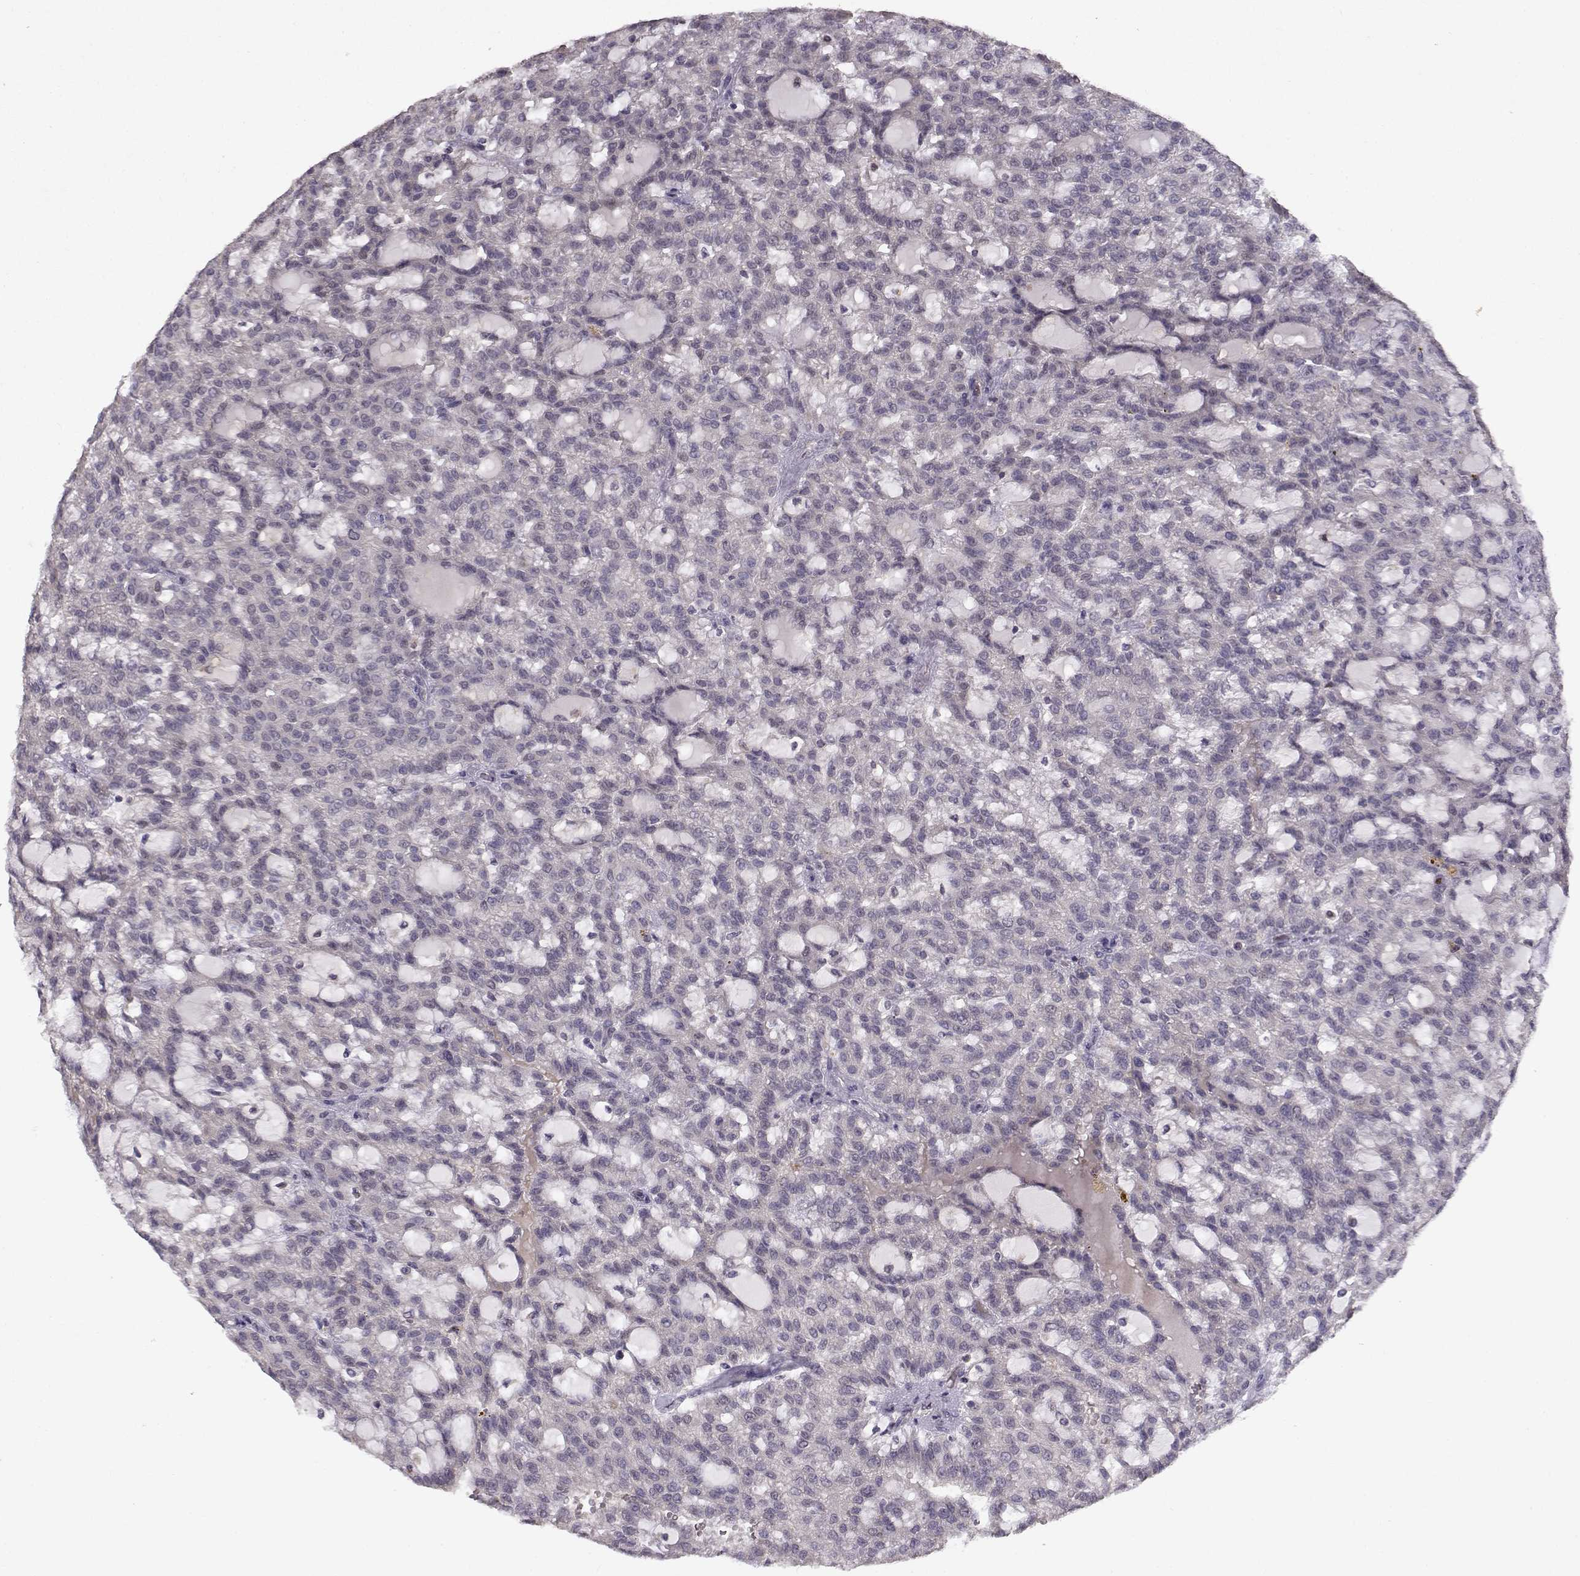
{"staining": {"intensity": "negative", "quantity": "none", "location": "none"}, "tissue": "renal cancer", "cell_type": "Tumor cells", "image_type": "cancer", "snomed": [{"axis": "morphology", "description": "Adenocarcinoma, NOS"}, {"axis": "topography", "description": "Kidney"}], "caption": "Renal cancer was stained to show a protein in brown. There is no significant positivity in tumor cells. (DAB (3,3'-diaminobenzidine) immunohistochemistry (IHC) with hematoxylin counter stain).", "gene": "BMX", "patient": {"sex": "male", "age": 63}}